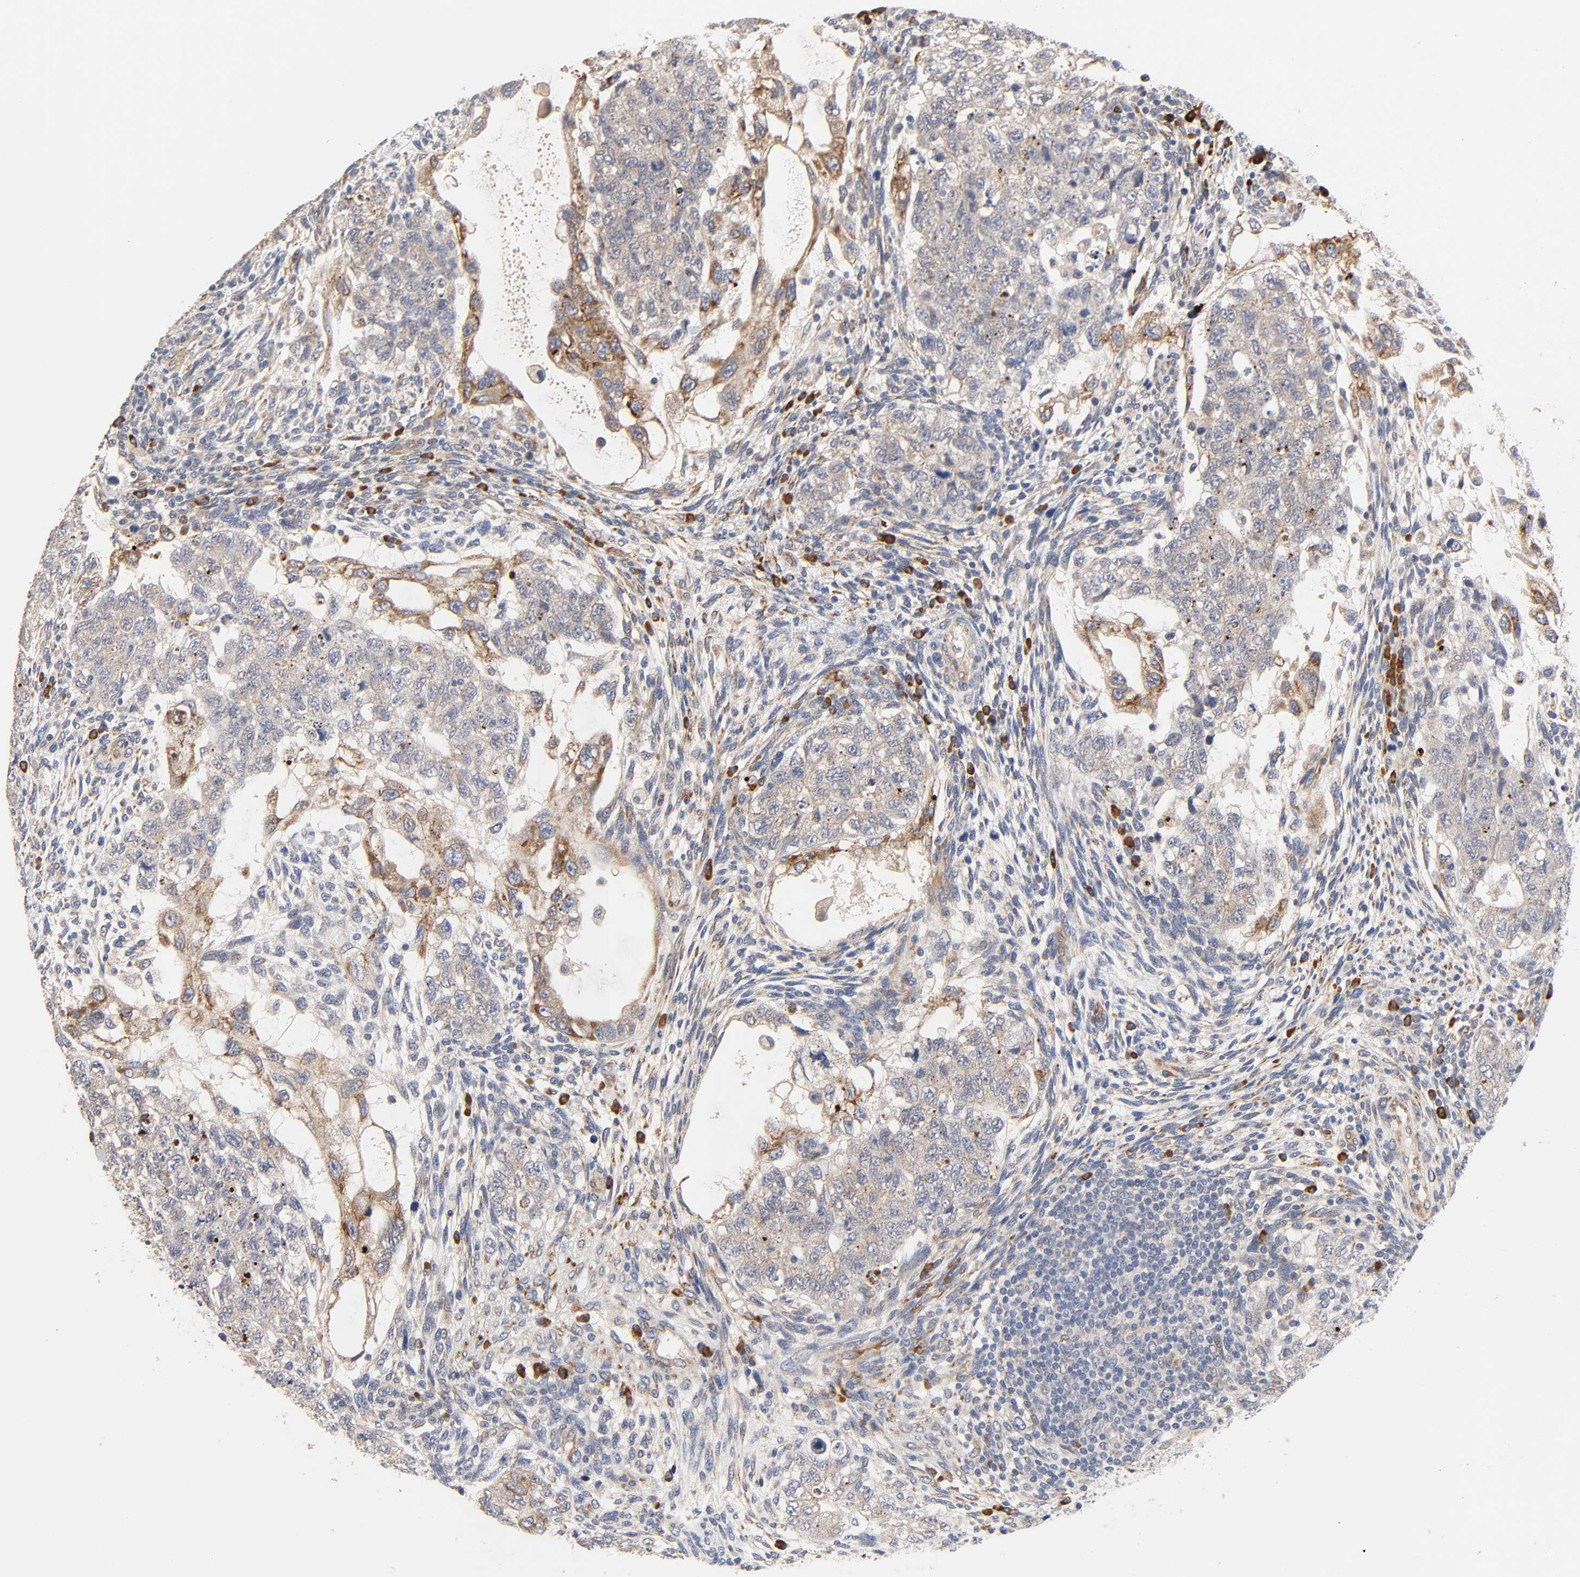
{"staining": {"intensity": "weak", "quantity": "25%-75%", "location": "cytoplasmic/membranous"}, "tissue": "testis cancer", "cell_type": "Tumor cells", "image_type": "cancer", "snomed": [{"axis": "morphology", "description": "Normal tissue, NOS"}, {"axis": "morphology", "description": "Carcinoma, Embryonal, NOS"}, {"axis": "topography", "description": "Testis"}], "caption": "This image shows testis cancer stained with immunohistochemistry to label a protein in brown. The cytoplasmic/membranous of tumor cells show weak positivity for the protein. Nuclei are counter-stained blue.", "gene": "HDLBP", "patient": {"sex": "male", "age": 36}}